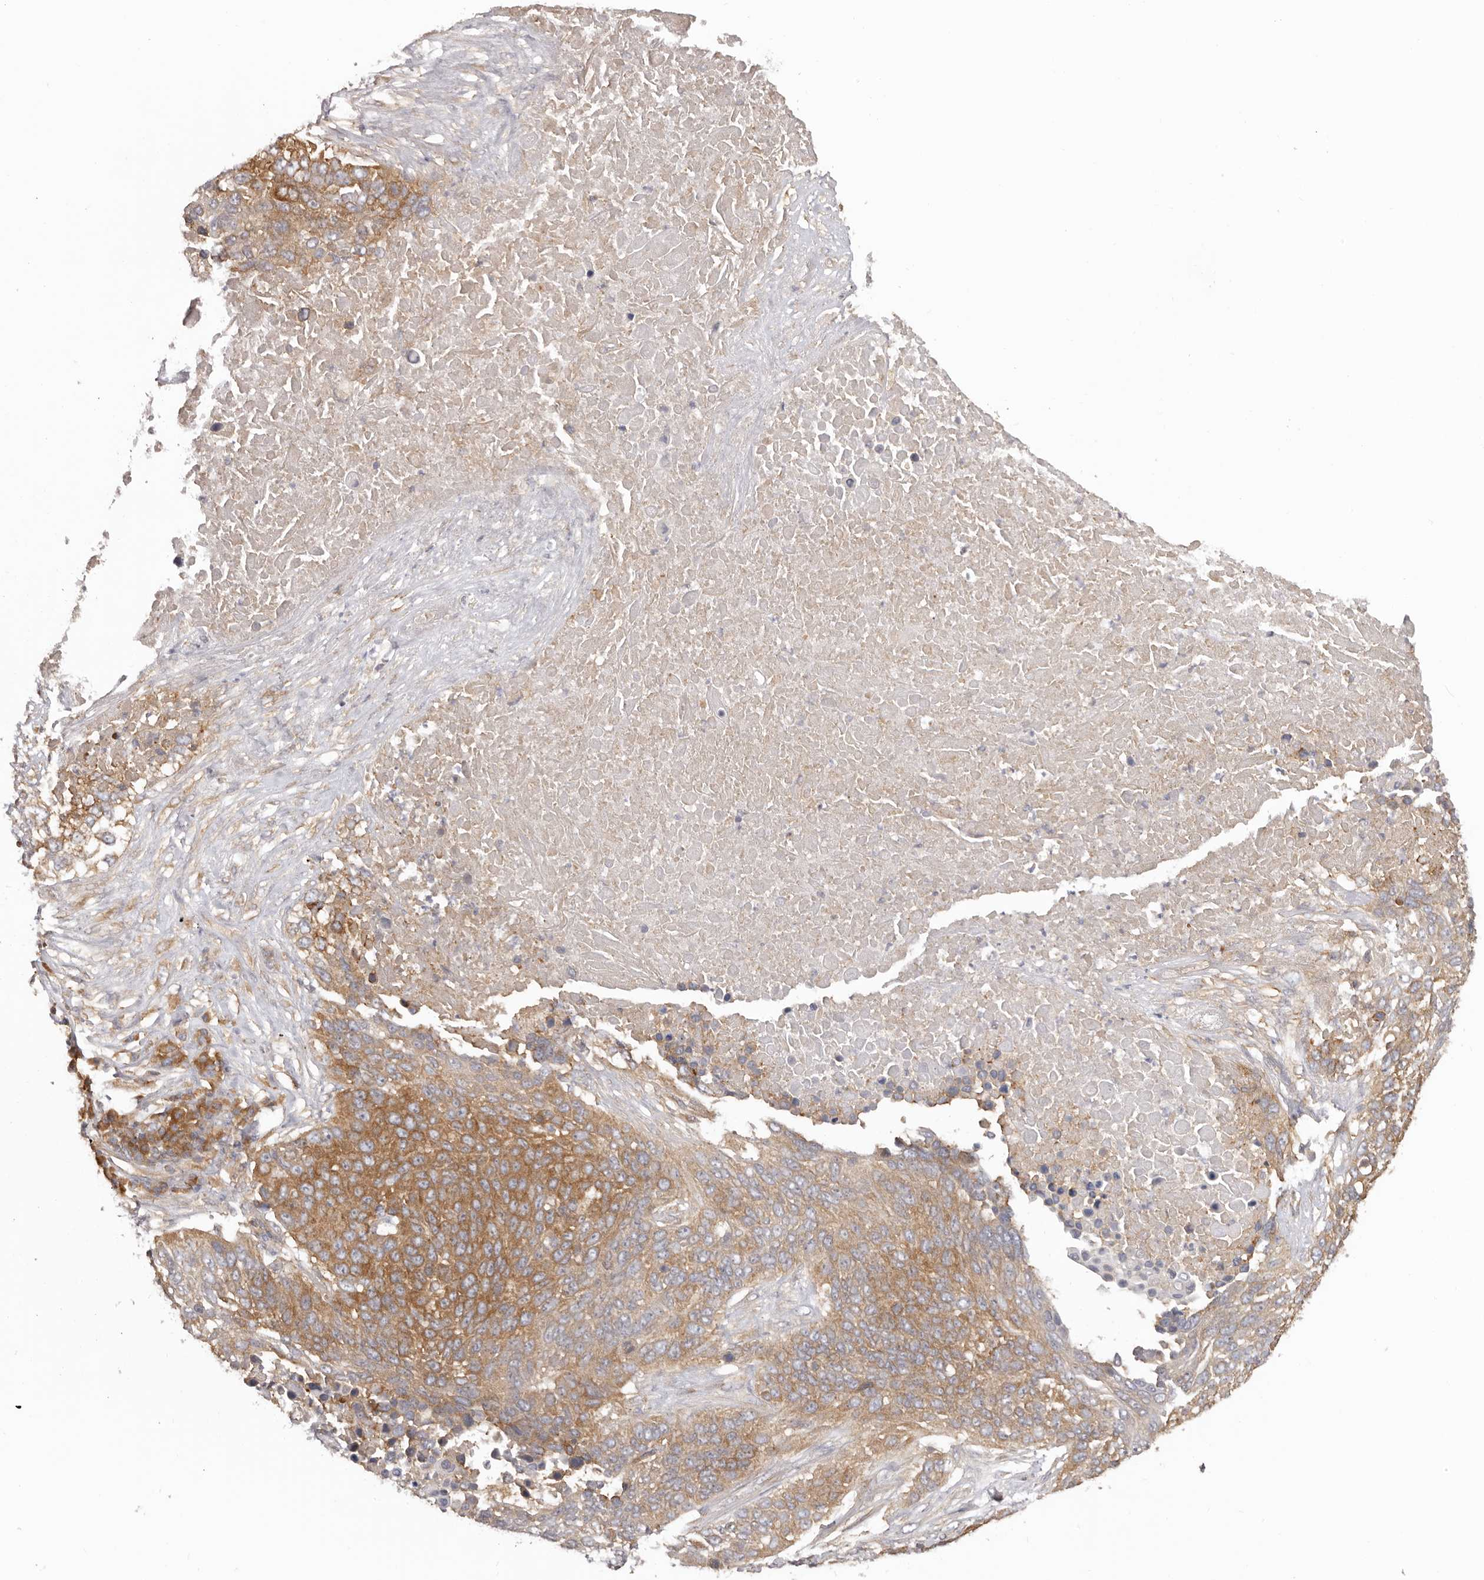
{"staining": {"intensity": "moderate", "quantity": ">75%", "location": "cytoplasmic/membranous"}, "tissue": "lung cancer", "cell_type": "Tumor cells", "image_type": "cancer", "snomed": [{"axis": "morphology", "description": "Squamous cell carcinoma, NOS"}, {"axis": "topography", "description": "Lung"}], "caption": "Lung squamous cell carcinoma tissue displays moderate cytoplasmic/membranous staining in approximately >75% of tumor cells", "gene": "EEF1E1", "patient": {"sex": "male", "age": 66}}